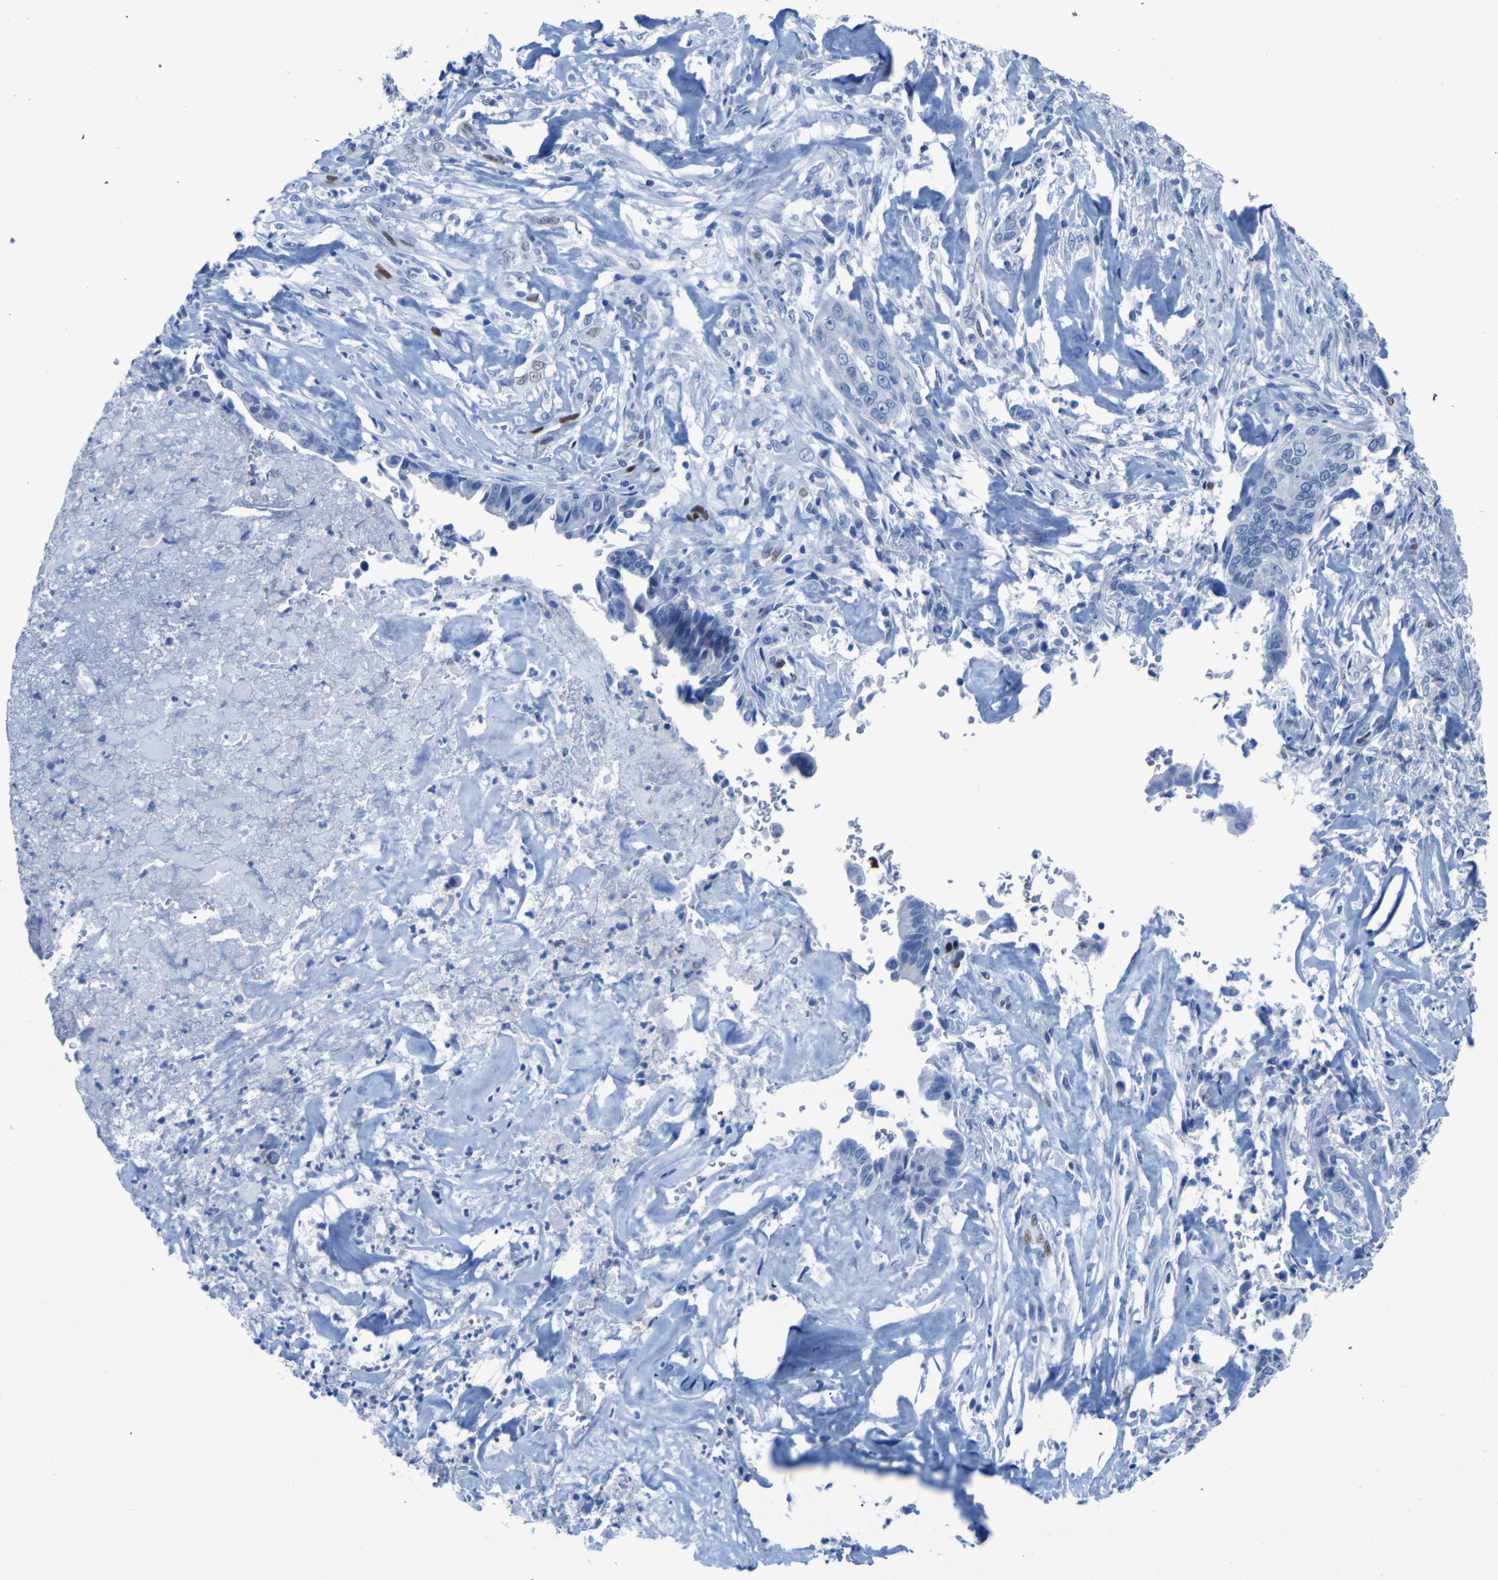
{"staining": {"intensity": "negative", "quantity": "none", "location": "none"}, "tissue": "liver cancer", "cell_type": "Tumor cells", "image_type": "cancer", "snomed": [{"axis": "morphology", "description": "Cholangiocarcinoma"}, {"axis": "topography", "description": "Liver"}], "caption": "Histopathology image shows no significant protein positivity in tumor cells of liver cancer.", "gene": "DACH1", "patient": {"sex": "female", "age": 67}}